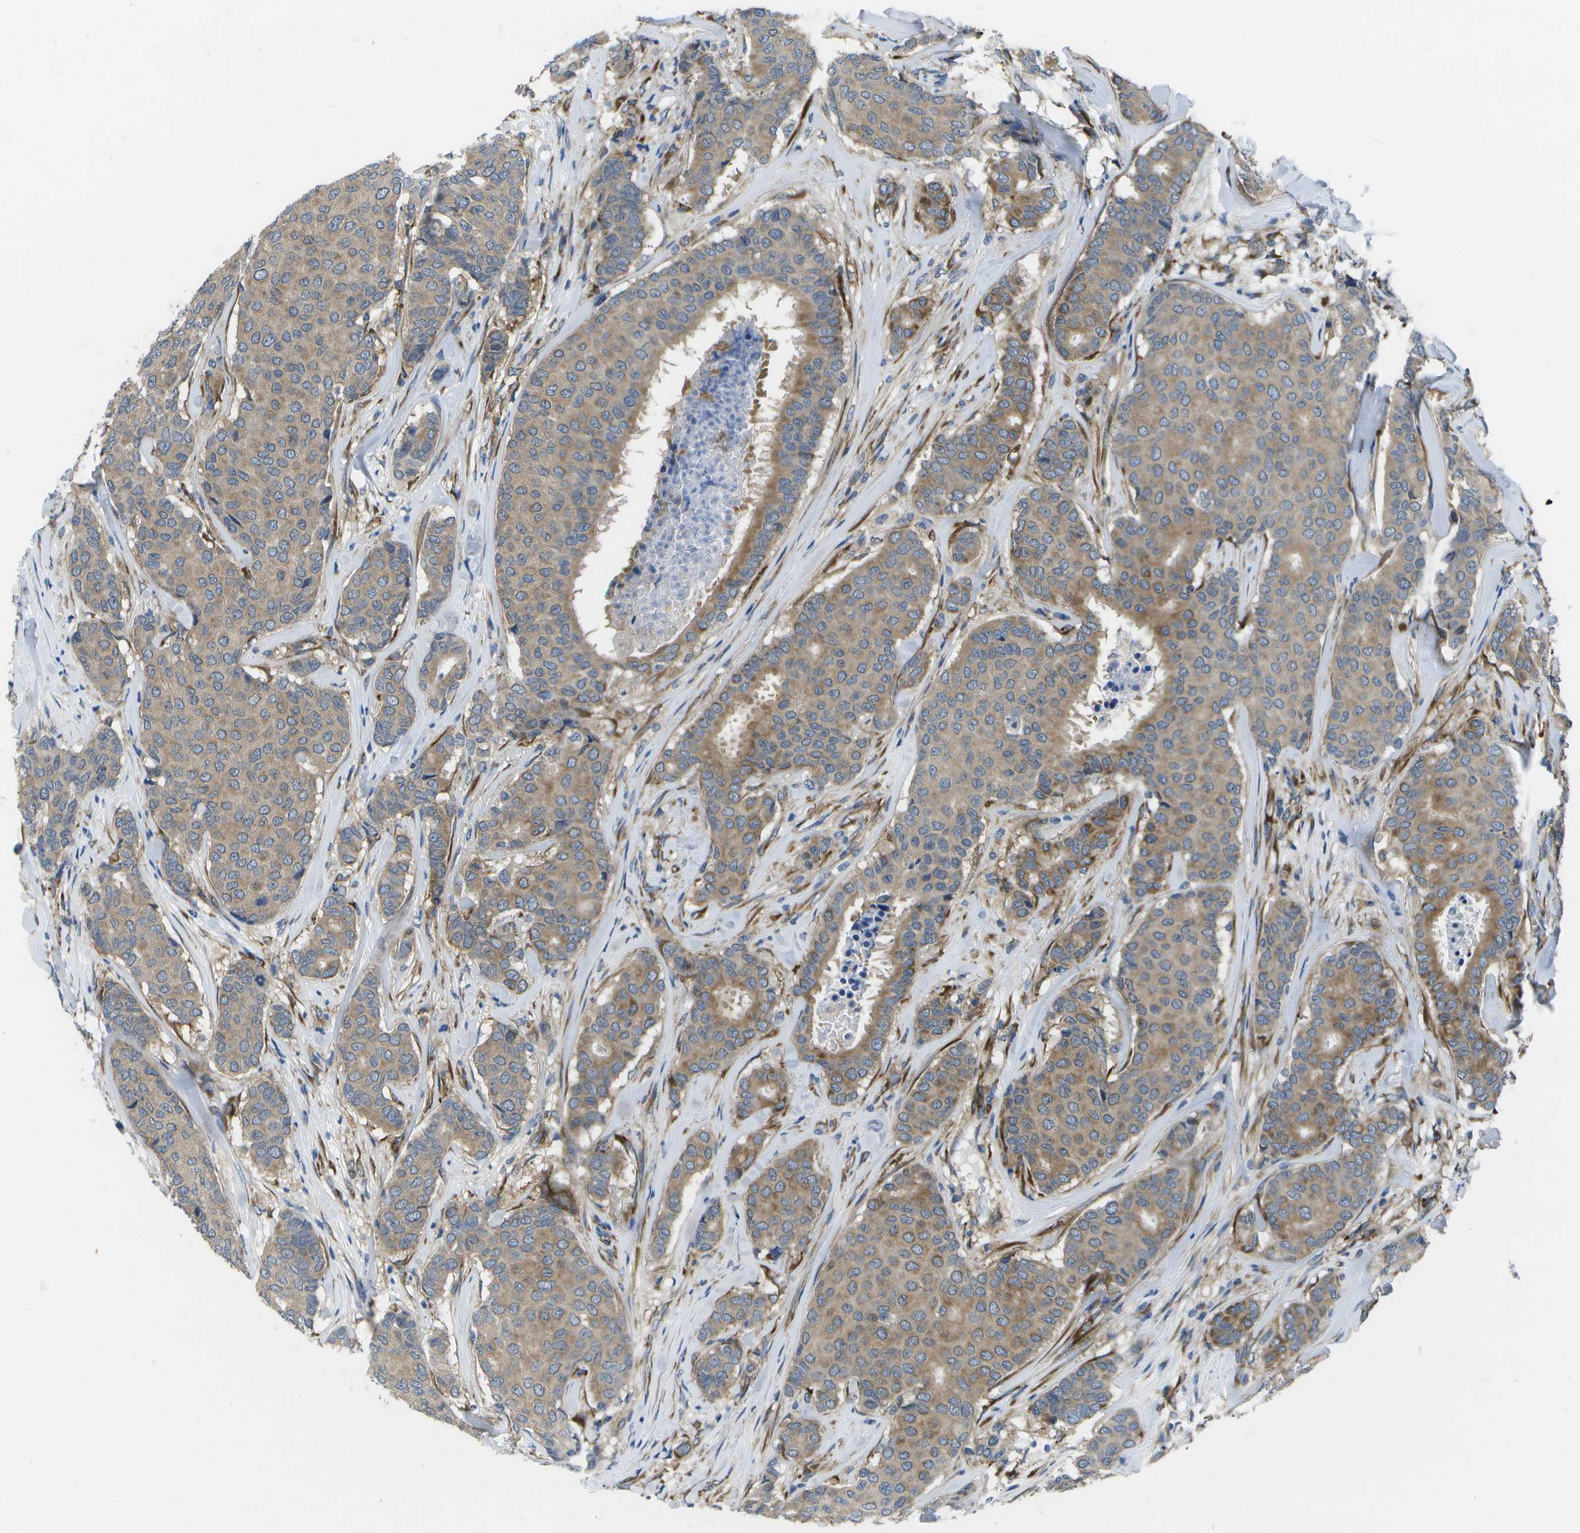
{"staining": {"intensity": "weak", "quantity": ">75%", "location": "cytoplasmic/membranous"}, "tissue": "breast cancer", "cell_type": "Tumor cells", "image_type": "cancer", "snomed": [{"axis": "morphology", "description": "Duct carcinoma"}, {"axis": "topography", "description": "Breast"}], "caption": "Breast cancer (intraductal carcinoma) was stained to show a protein in brown. There is low levels of weak cytoplasmic/membranous staining in approximately >75% of tumor cells.", "gene": "P3H1", "patient": {"sex": "female", "age": 75}}